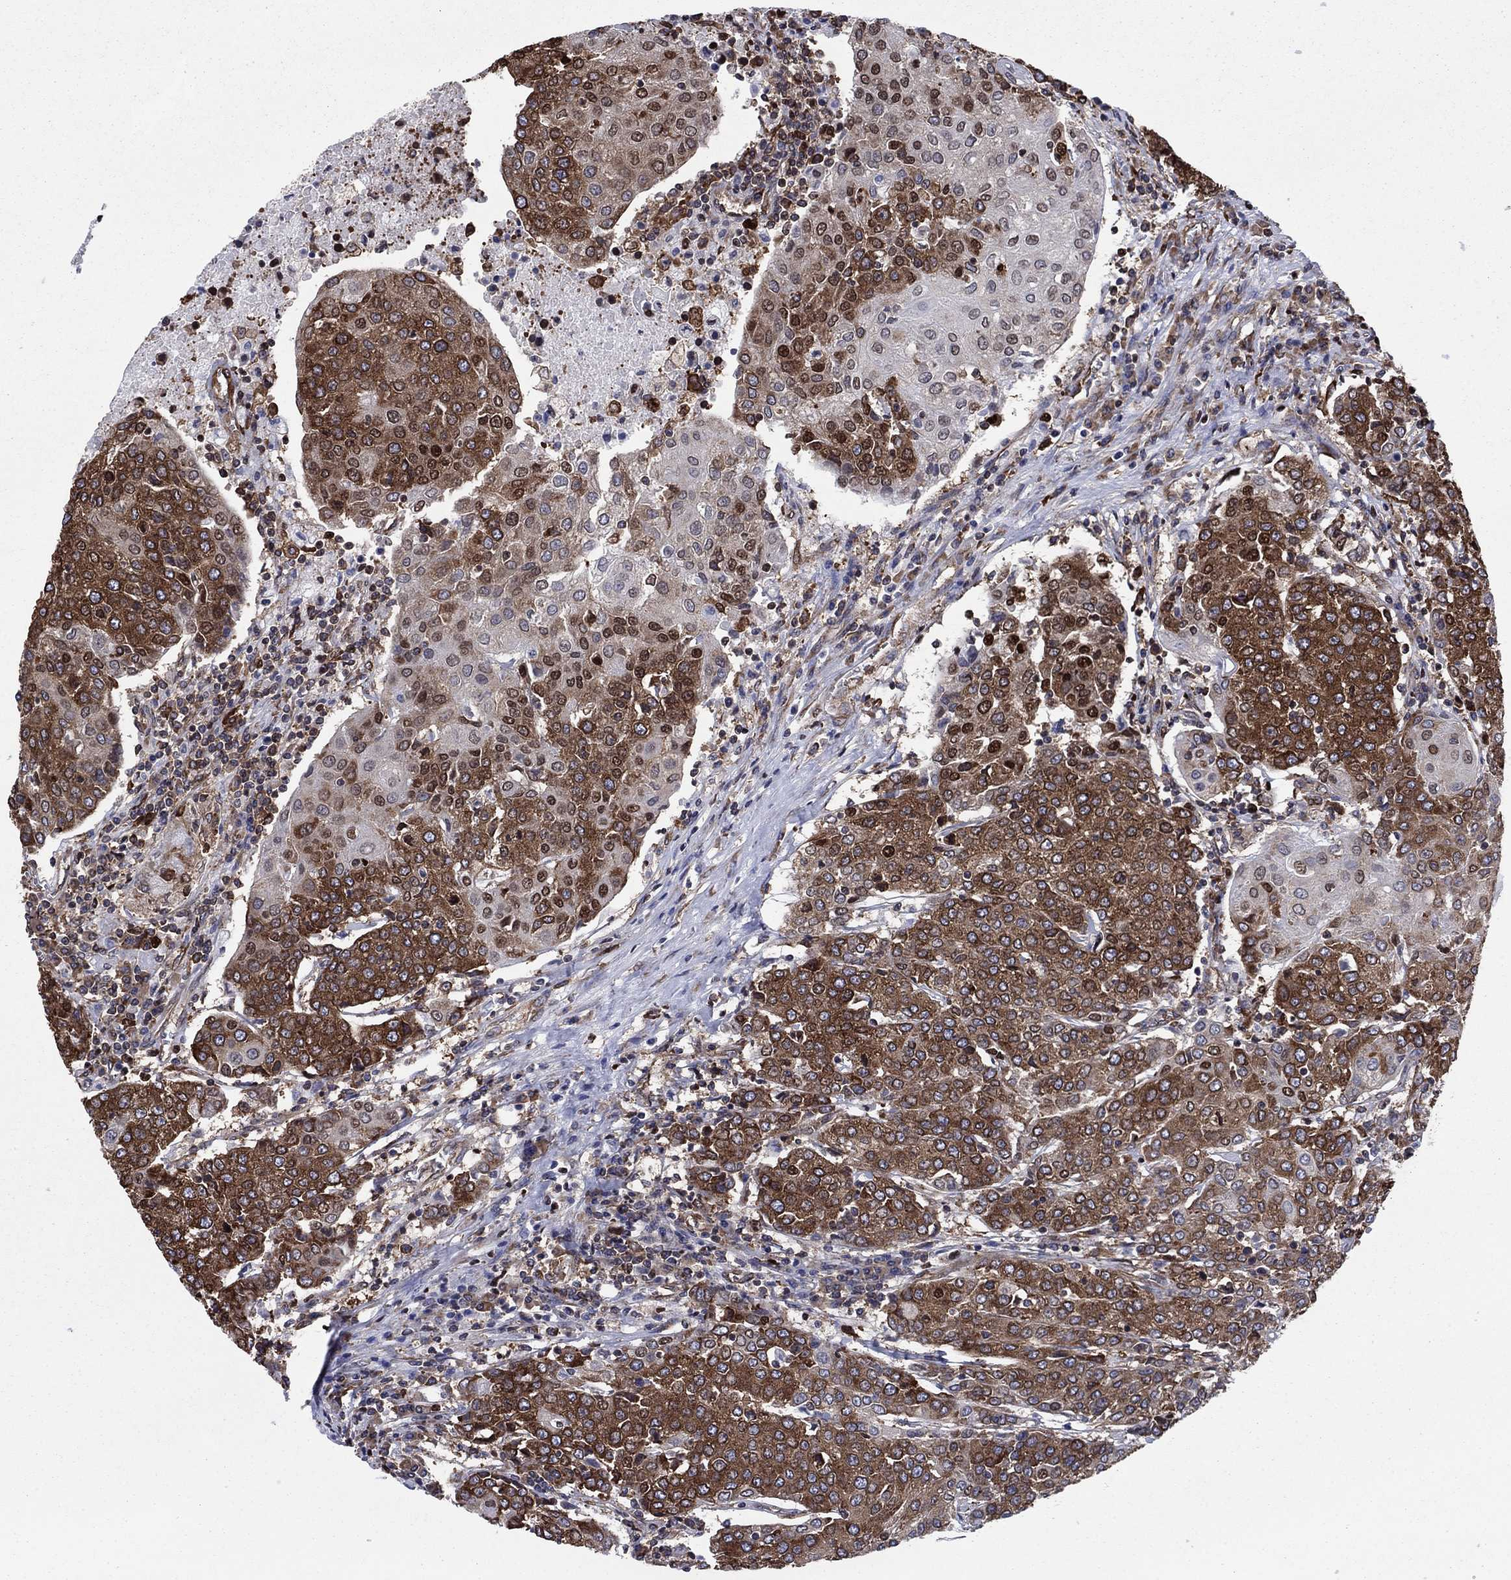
{"staining": {"intensity": "strong", "quantity": ">75%", "location": "cytoplasmic/membranous"}, "tissue": "urothelial cancer", "cell_type": "Tumor cells", "image_type": "cancer", "snomed": [{"axis": "morphology", "description": "Urothelial carcinoma, High grade"}, {"axis": "topography", "description": "Urinary bladder"}], "caption": "A photomicrograph showing strong cytoplasmic/membranous positivity in about >75% of tumor cells in high-grade urothelial carcinoma, as visualized by brown immunohistochemical staining.", "gene": "YBX1", "patient": {"sex": "female", "age": 85}}